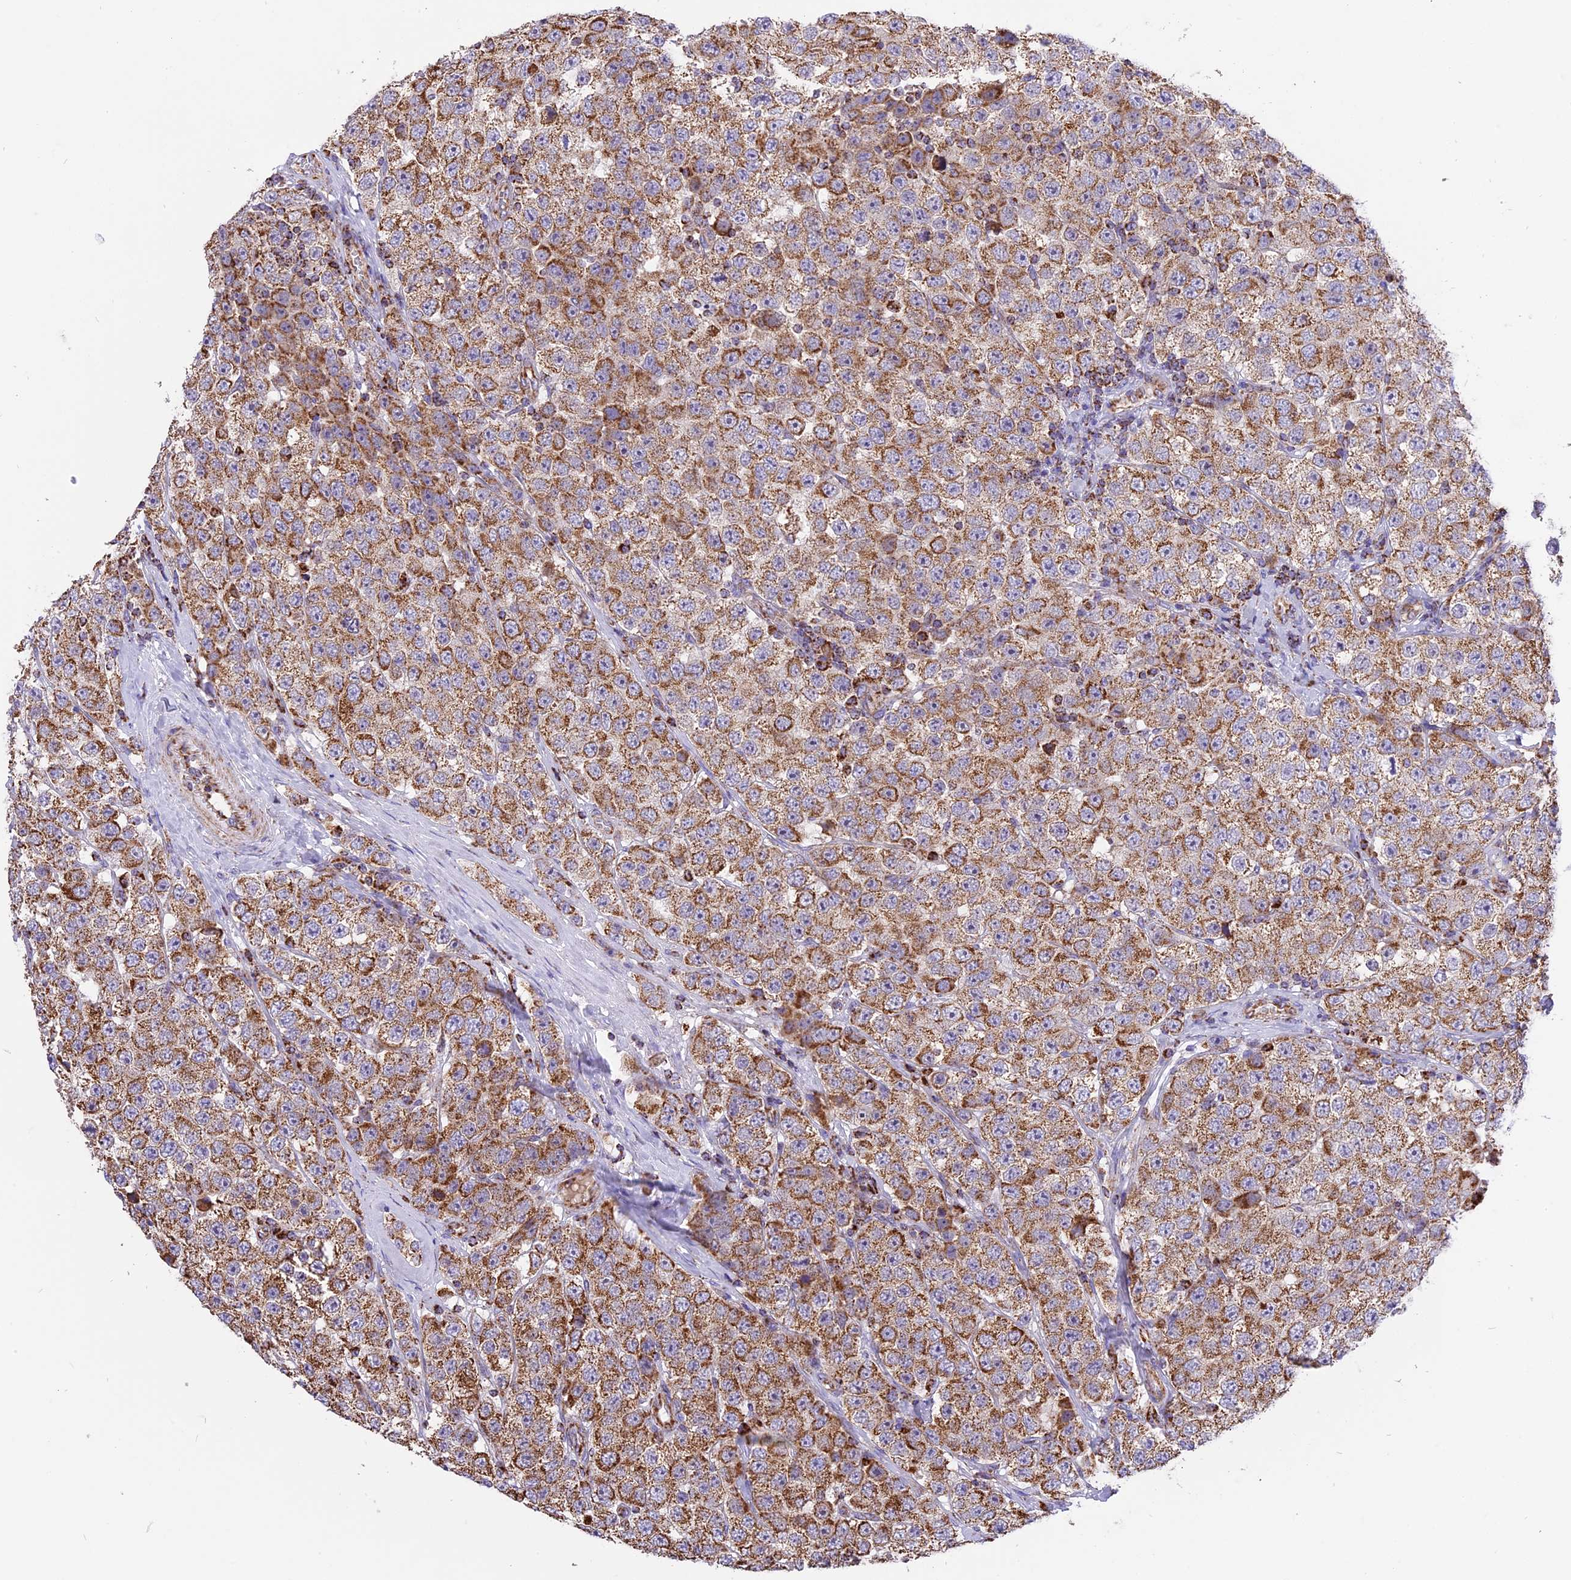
{"staining": {"intensity": "moderate", "quantity": ">75%", "location": "cytoplasmic/membranous"}, "tissue": "testis cancer", "cell_type": "Tumor cells", "image_type": "cancer", "snomed": [{"axis": "morphology", "description": "Seminoma, NOS"}, {"axis": "topography", "description": "Testis"}], "caption": "IHC of human testis seminoma demonstrates medium levels of moderate cytoplasmic/membranous positivity in about >75% of tumor cells. (DAB = brown stain, brightfield microscopy at high magnification).", "gene": "TTC4", "patient": {"sex": "male", "age": 28}}